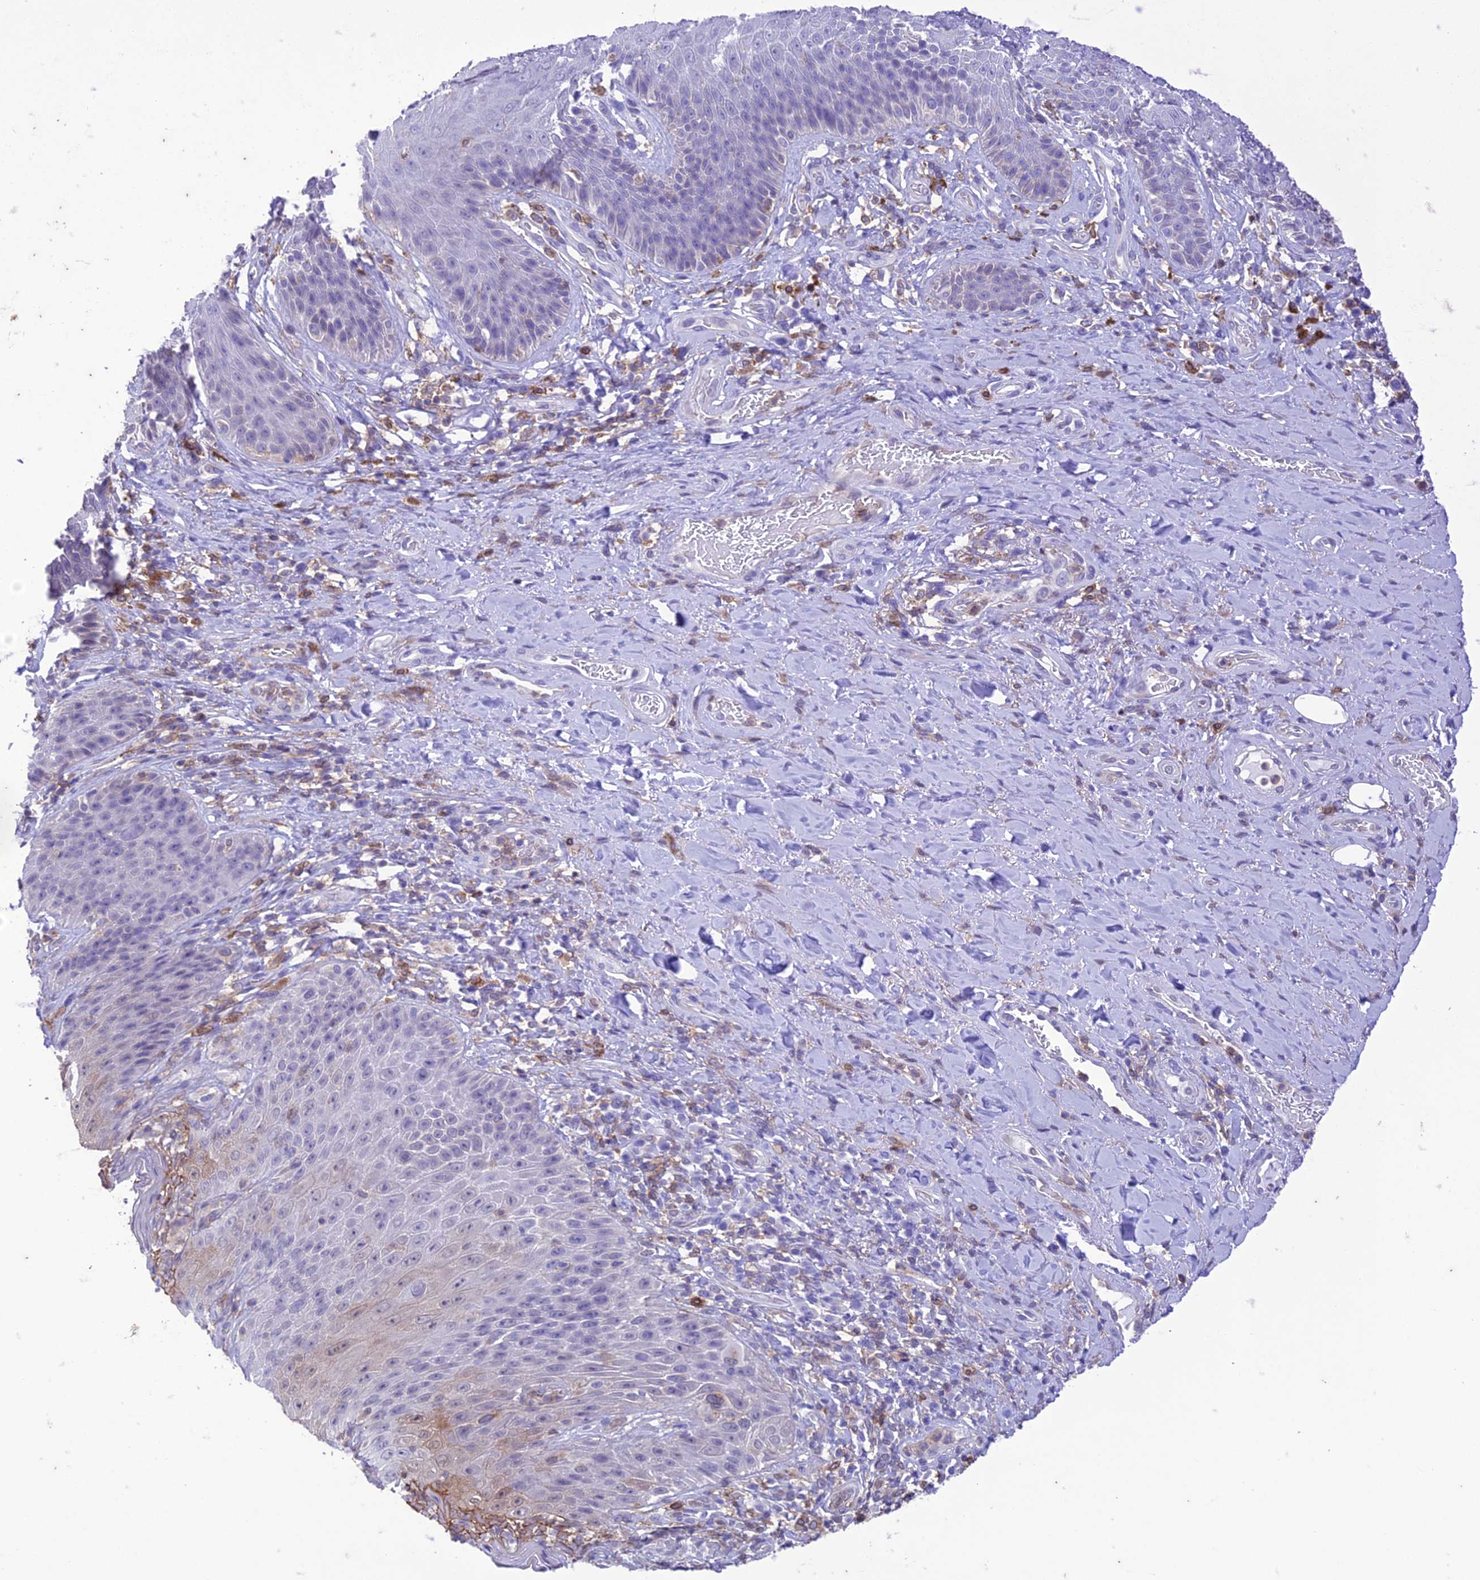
{"staining": {"intensity": "moderate", "quantity": "<25%", "location": "cytoplasmic/membranous"}, "tissue": "skin", "cell_type": "Epidermal cells", "image_type": "normal", "snomed": [{"axis": "morphology", "description": "Normal tissue, NOS"}, {"axis": "topography", "description": "Anal"}], "caption": "A low amount of moderate cytoplasmic/membranous positivity is seen in approximately <25% of epidermal cells in normal skin.", "gene": "FGF7", "patient": {"sex": "female", "age": 89}}